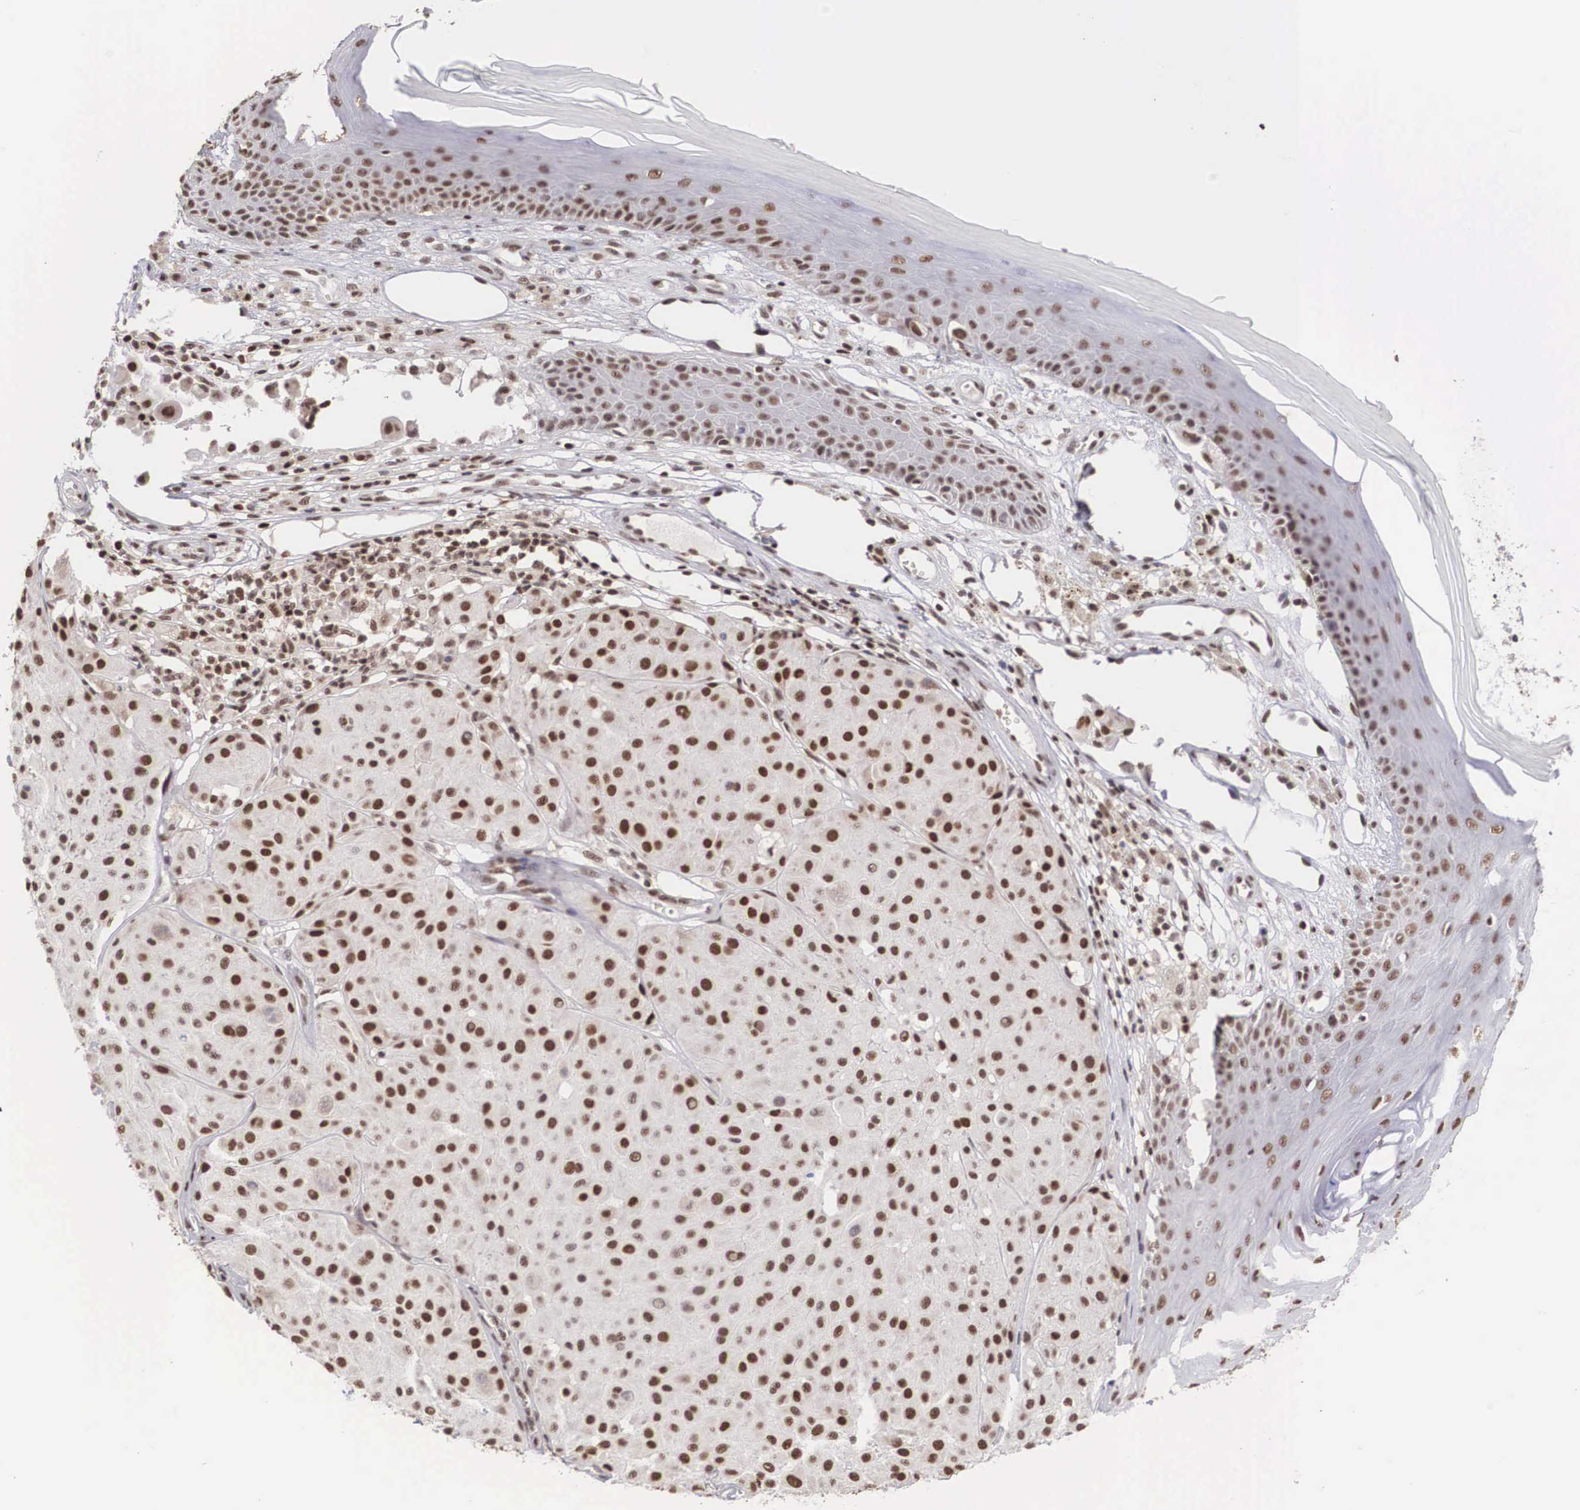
{"staining": {"intensity": "strong", "quantity": ">75%", "location": "nuclear"}, "tissue": "melanoma", "cell_type": "Tumor cells", "image_type": "cancer", "snomed": [{"axis": "morphology", "description": "Malignant melanoma, NOS"}, {"axis": "topography", "description": "Skin"}], "caption": "IHC photomicrograph of neoplastic tissue: human malignant melanoma stained using immunohistochemistry (IHC) demonstrates high levels of strong protein expression localized specifically in the nuclear of tumor cells, appearing as a nuclear brown color.", "gene": "HTATSF1", "patient": {"sex": "male", "age": 36}}